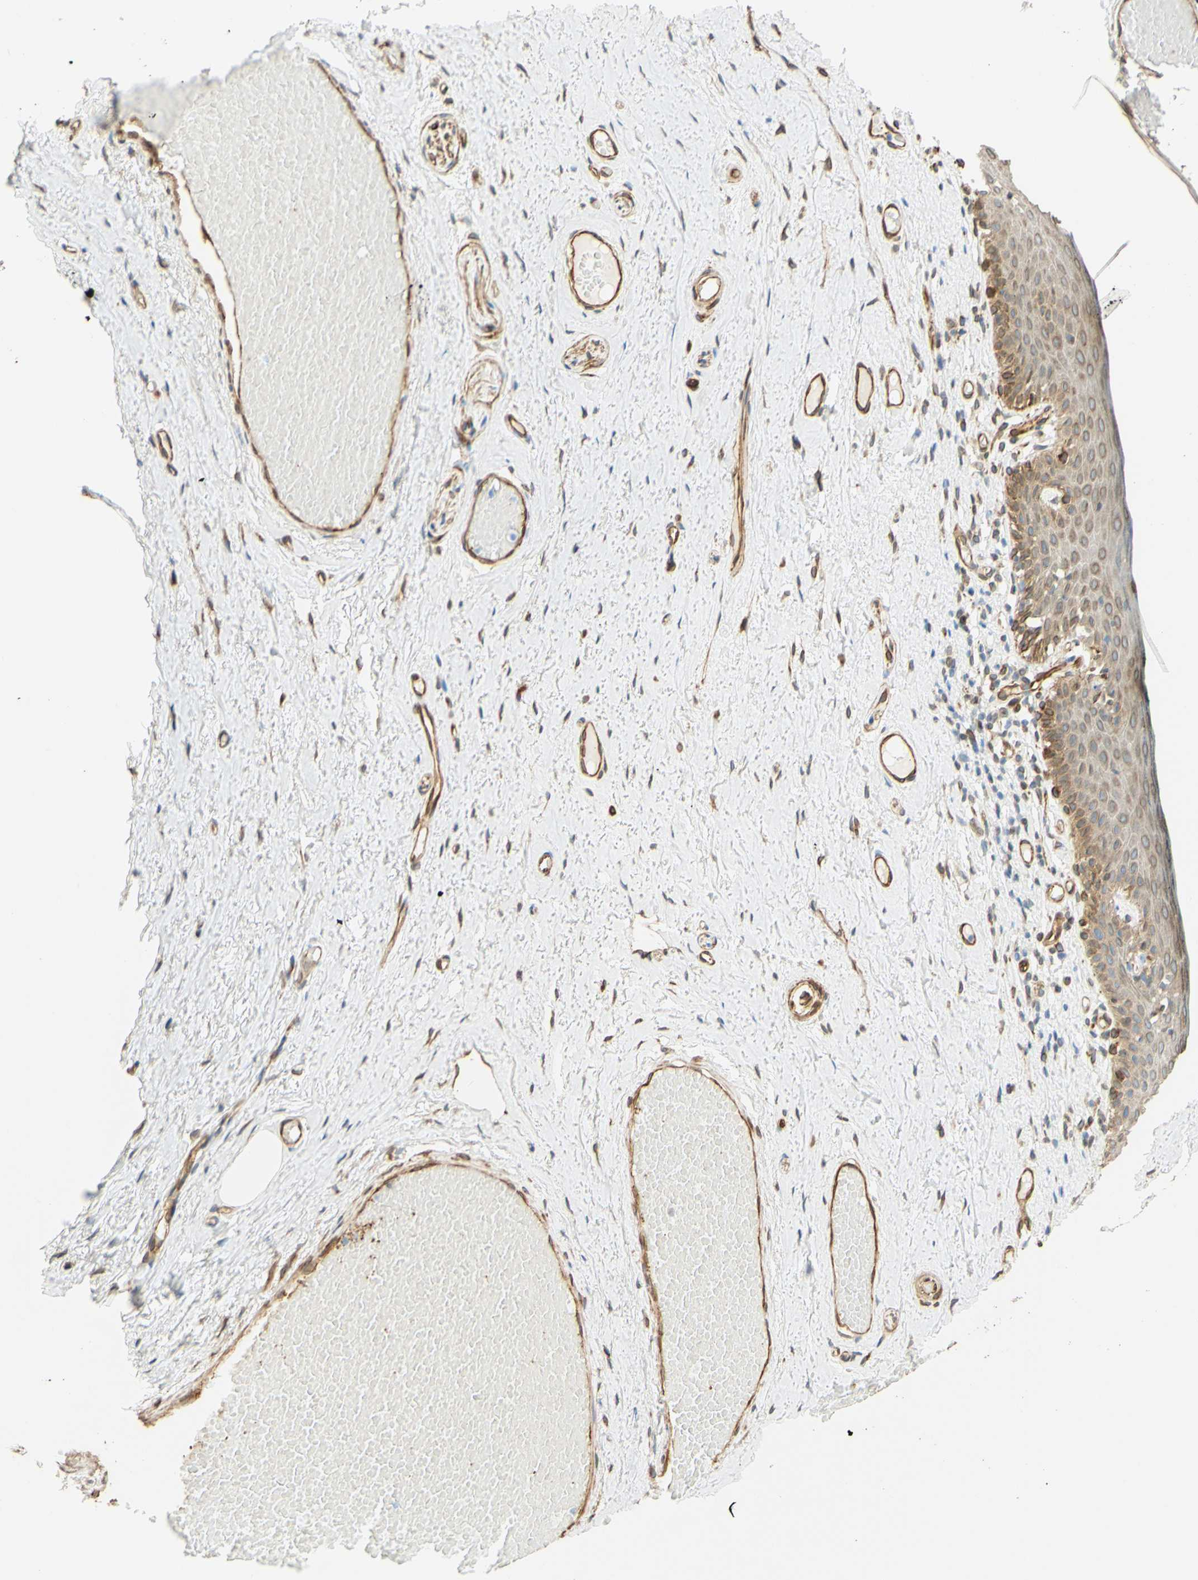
{"staining": {"intensity": "weak", "quantity": ">75%", "location": "cytoplasmic/membranous,nuclear"}, "tissue": "skin", "cell_type": "Epidermal cells", "image_type": "normal", "snomed": [{"axis": "morphology", "description": "Normal tissue, NOS"}, {"axis": "topography", "description": "Vulva"}], "caption": "IHC of benign human skin shows low levels of weak cytoplasmic/membranous,nuclear expression in about >75% of epidermal cells. The staining was performed using DAB (3,3'-diaminobenzidine), with brown indicating positive protein expression. Nuclei are stained blue with hematoxylin.", "gene": "ENDOD1", "patient": {"sex": "female", "age": 54}}